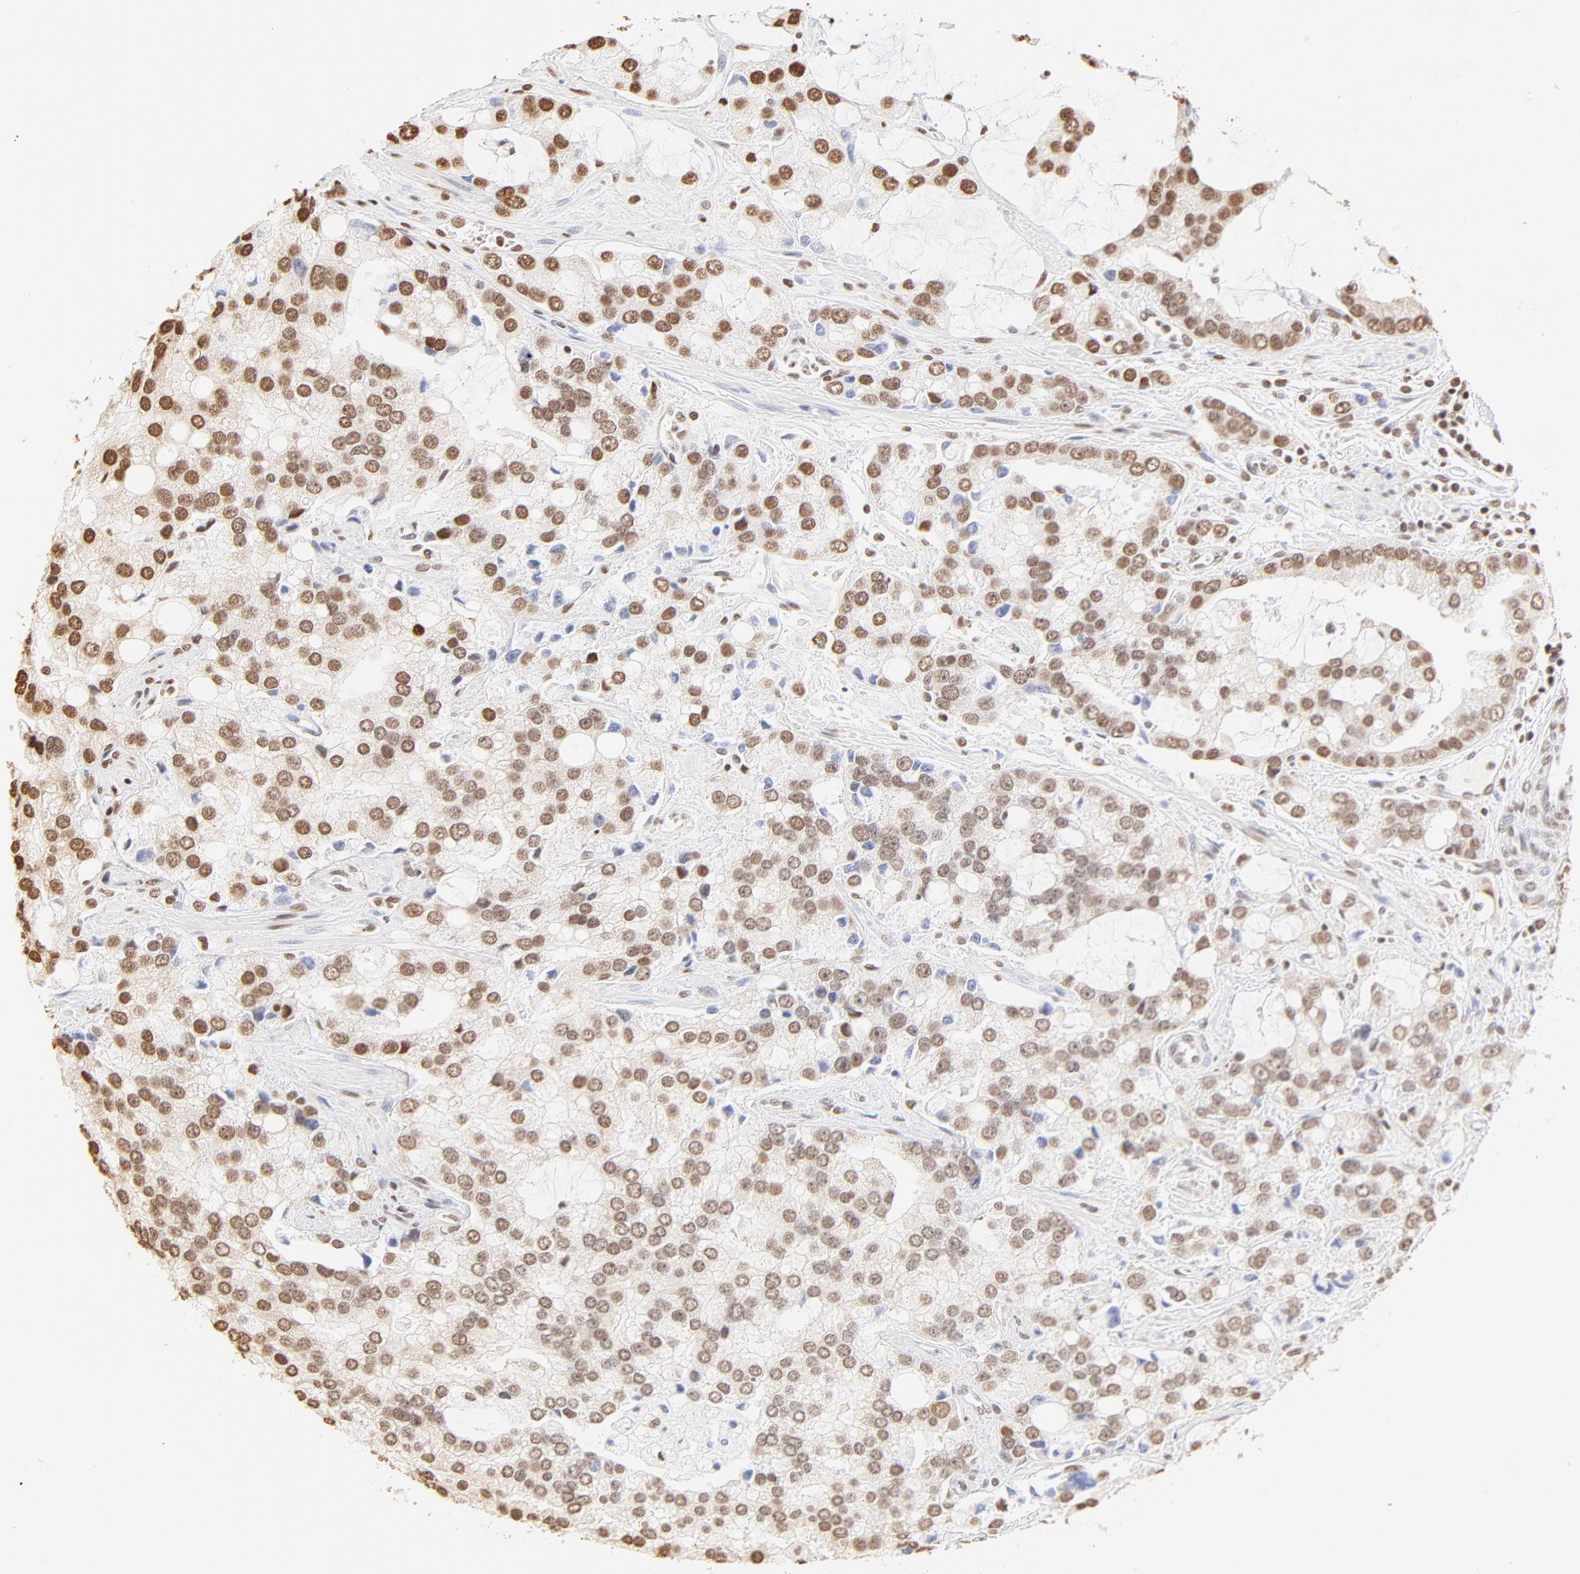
{"staining": {"intensity": "moderate", "quantity": ">75%", "location": "nuclear"}, "tissue": "prostate cancer", "cell_type": "Tumor cells", "image_type": "cancer", "snomed": [{"axis": "morphology", "description": "Adenocarcinoma, High grade"}, {"axis": "topography", "description": "Prostate"}], "caption": "Moderate nuclear staining is appreciated in approximately >75% of tumor cells in prostate cancer.", "gene": "ZNF540", "patient": {"sex": "male", "age": 67}}